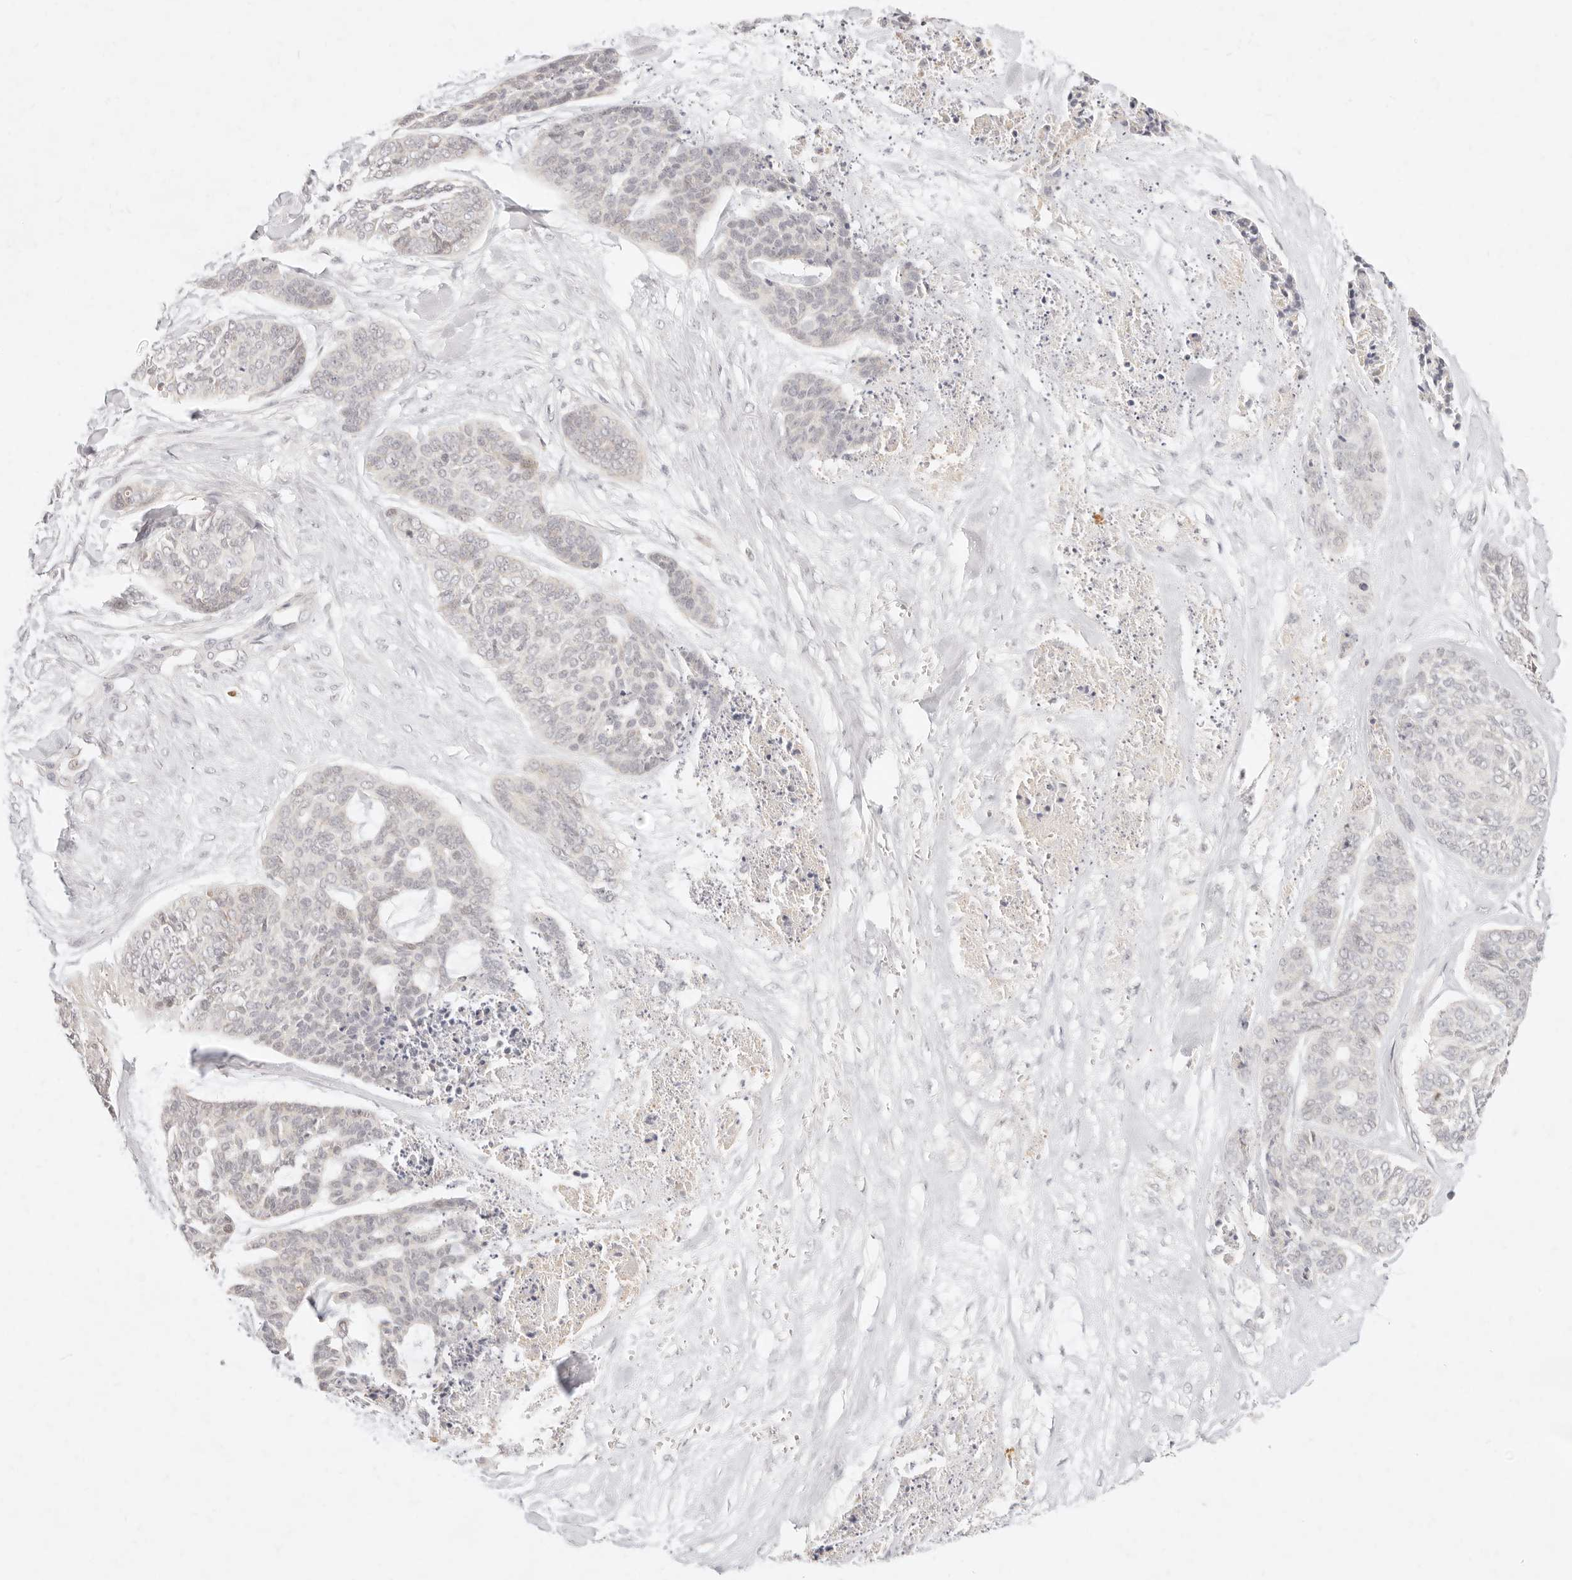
{"staining": {"intensity": "negative", "quantity": "none", "location": "none"}, "tissue": "skin cancer", "cell_type": "Tumor cells", "image_type": "cancer", "snomed": [{"axis": "morphology", "description": "Basal cell carcinoma"}, {"axis": "topography", "description": "Skin"}], "caption": "Tumor cells are negative for protein expression in human skin cancer.", "gene": "ASCL3", "patient": {"sex": "female", "age": 64}}